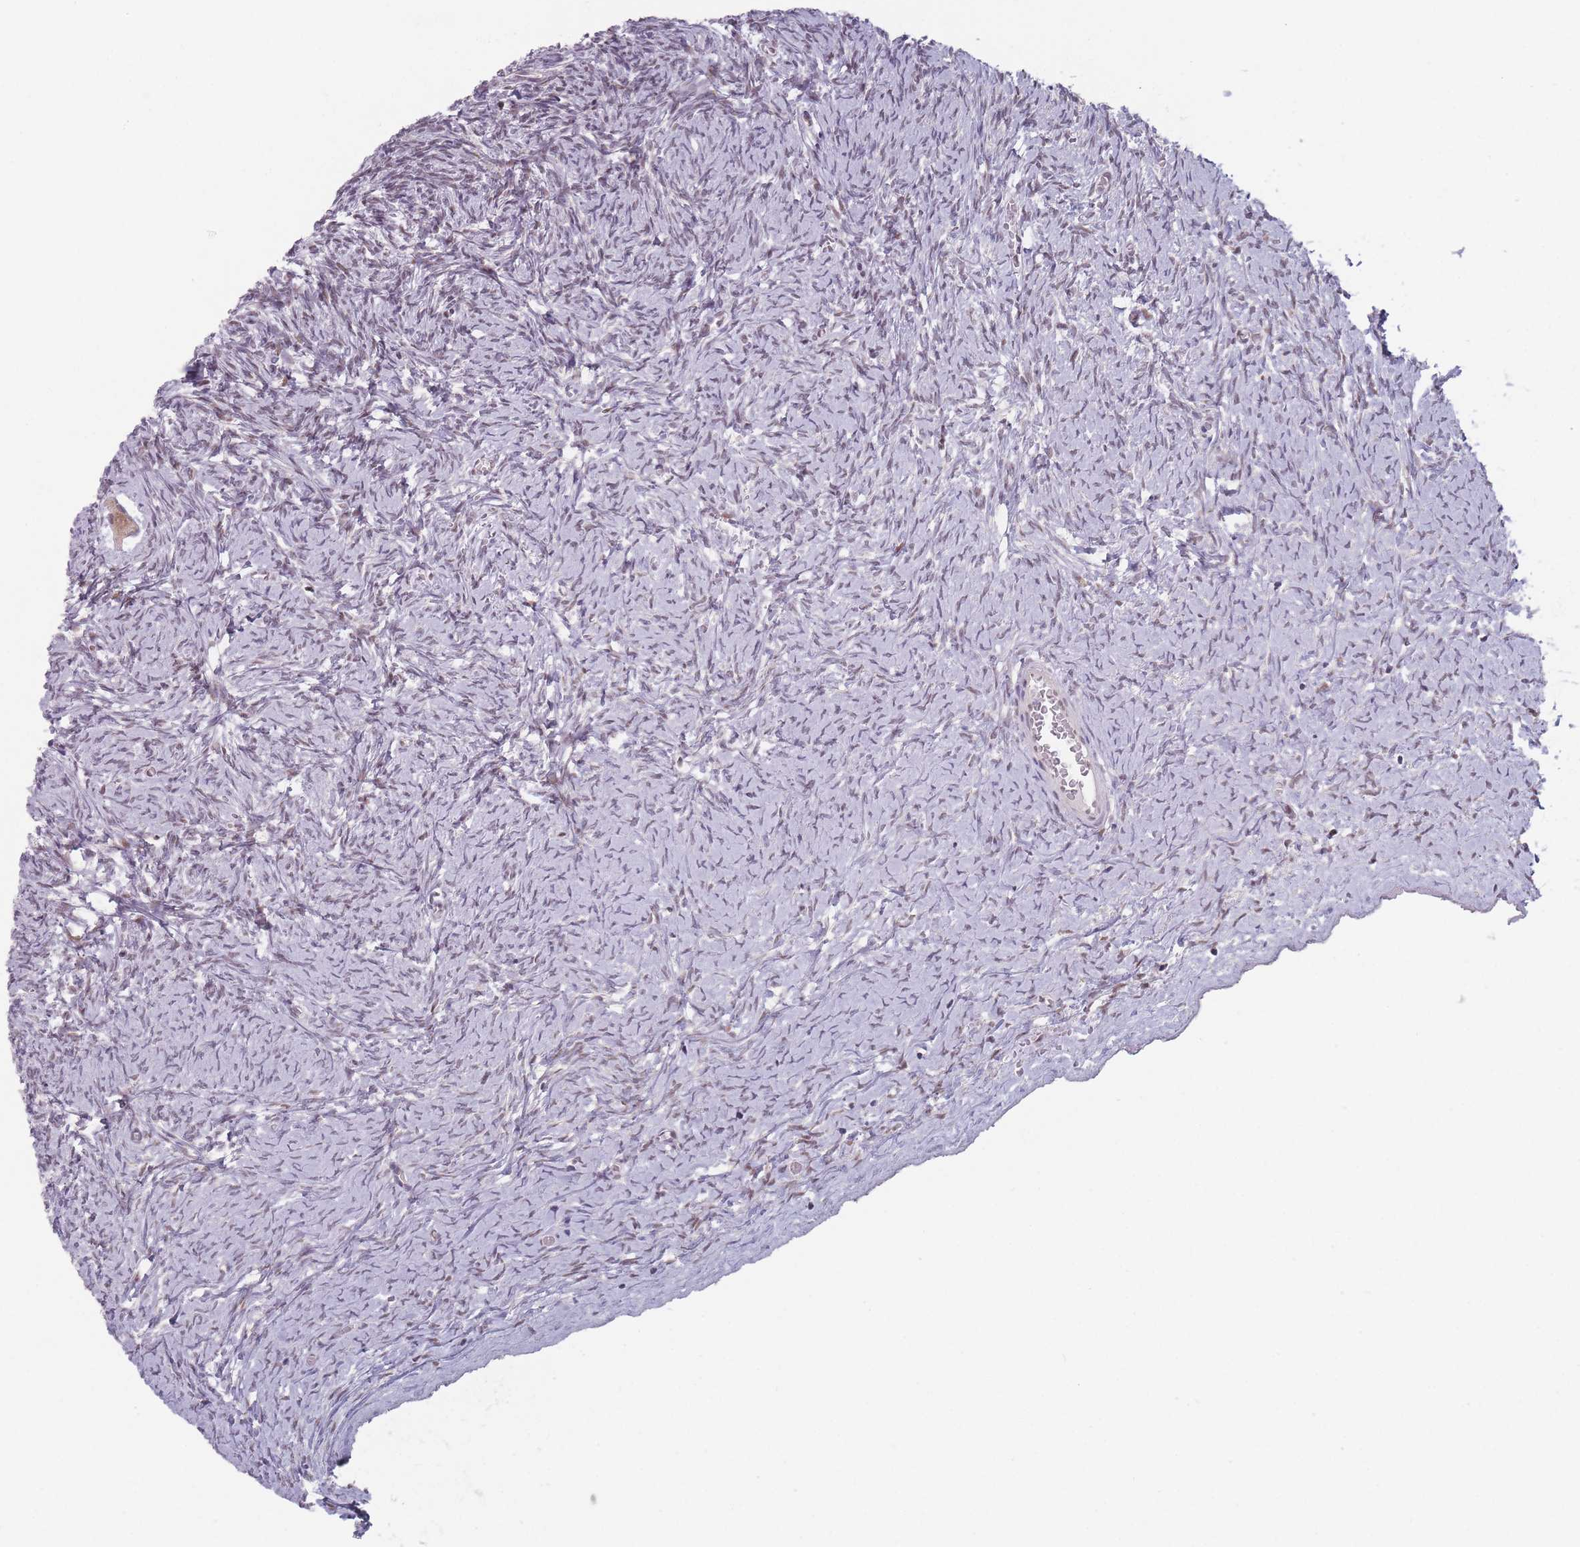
{"staining": {"intensity": "weak", "quantity": ">75%", "location": "cytoplasmic/membranous,nuclear"}, "tissue": "ovary", "cell_type": "Follicle cells", "image_type": "normal", "snomed": [{"axis": "morphology", "description": "Normal tissue, NOS"}, {"axis": "topography", "description": "Ovary"}], "caption": "An IHC image of unremarkable tissue is shown. Protein staining in brown labels weak cytoplasmic/membranous,nuclear positivity in ovary within follicle cells.", "gene": "SH3BGRL2", "patient": {"sex": "female", "age": 39}}